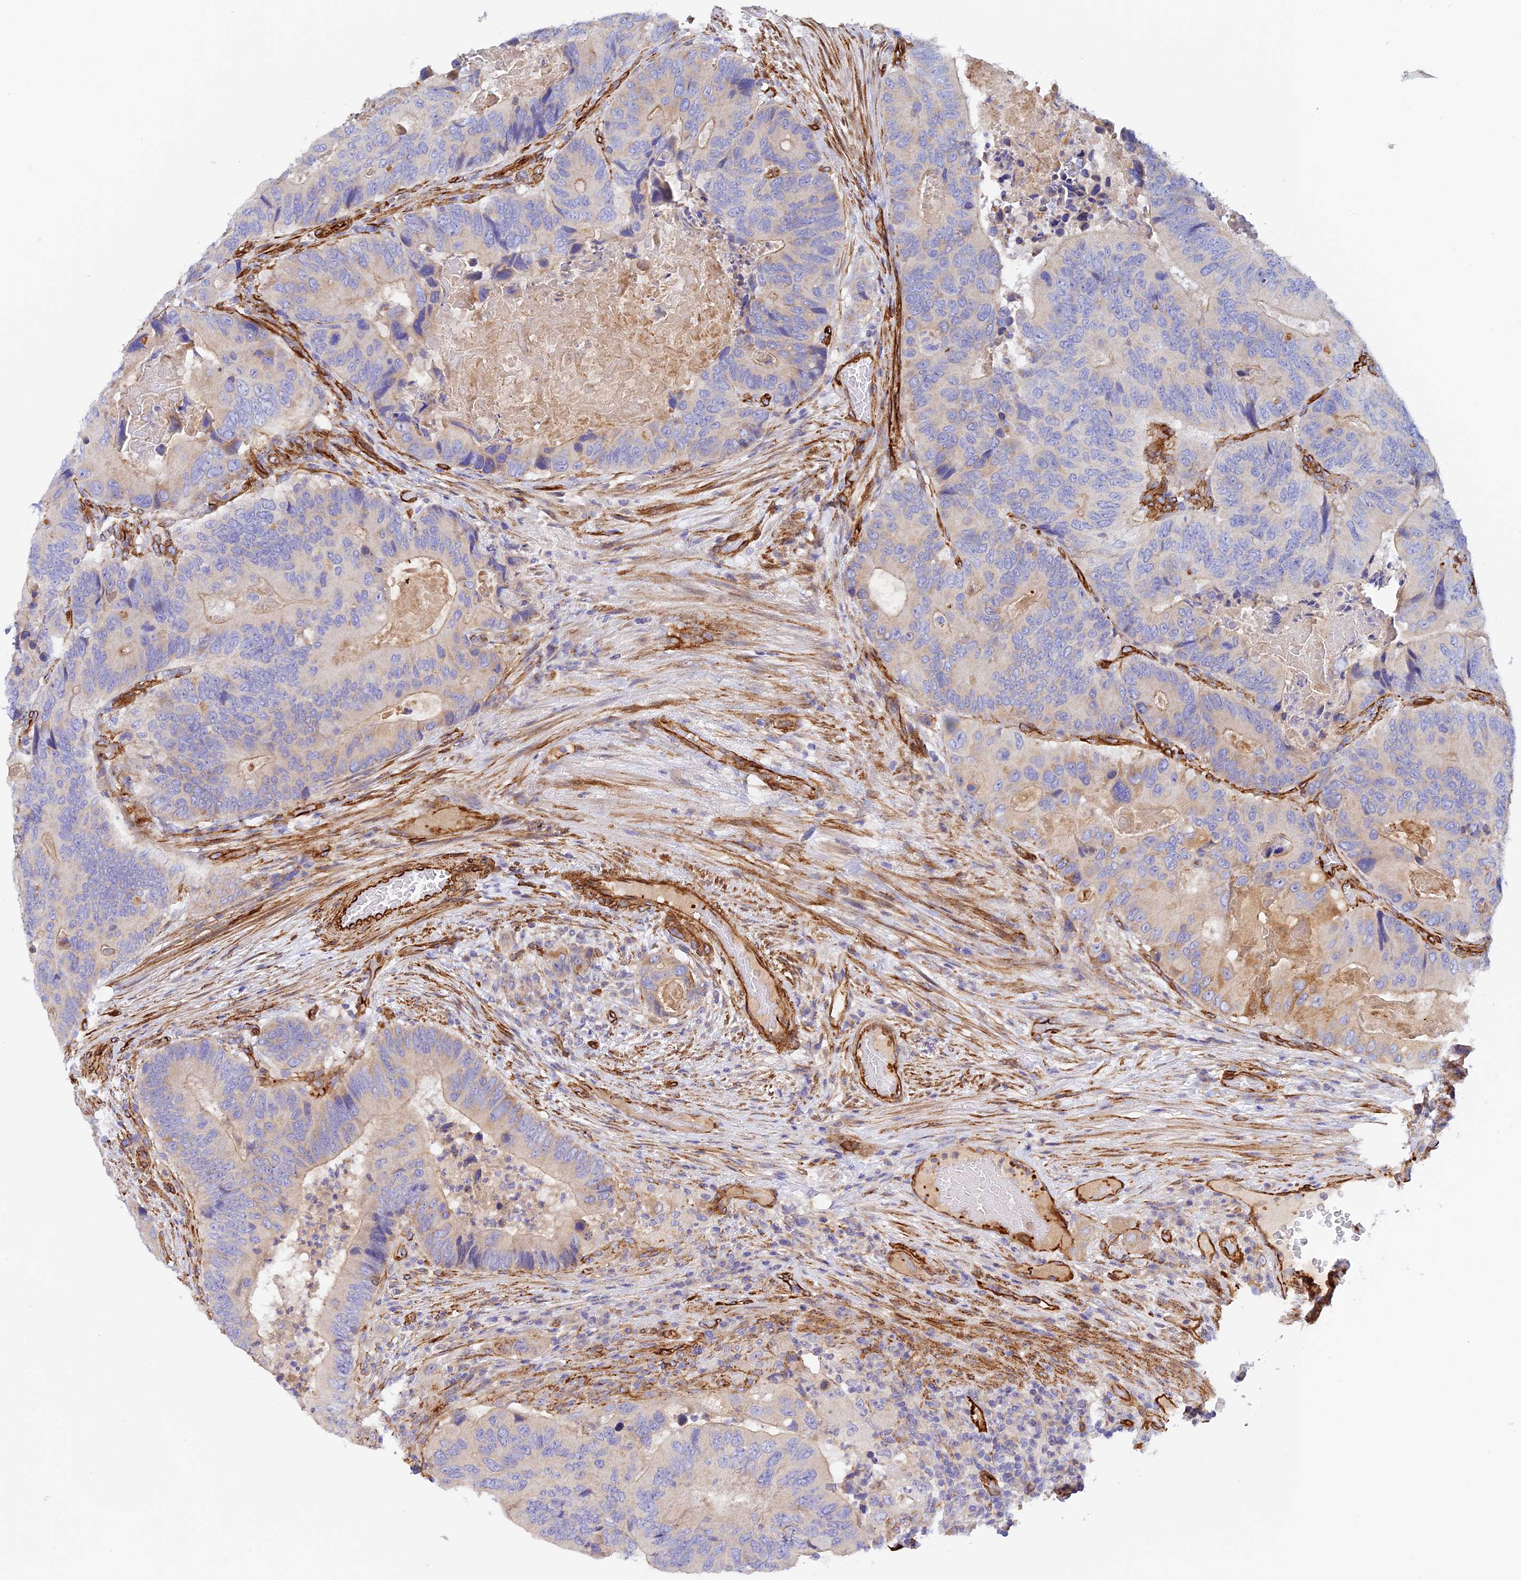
{"staining": {"intensity": "negative", "quantity": "none", "location": "none"}, "tissue": "colorectal cancer", "cell_type": "Tumor cells", "image_type": "cancer", "snomed": [{"axis": "morphology", "description": "Adenocarcinoma, NOS"}, {"axis": "topography", "description": "Colon"}], "caption": "Image shows no protein staining in tumor cells of colorectal cancer (adenocarcinoma) tissue.", "gene": "MYO9A", "patient": {"sex": "male", "age": 84}}